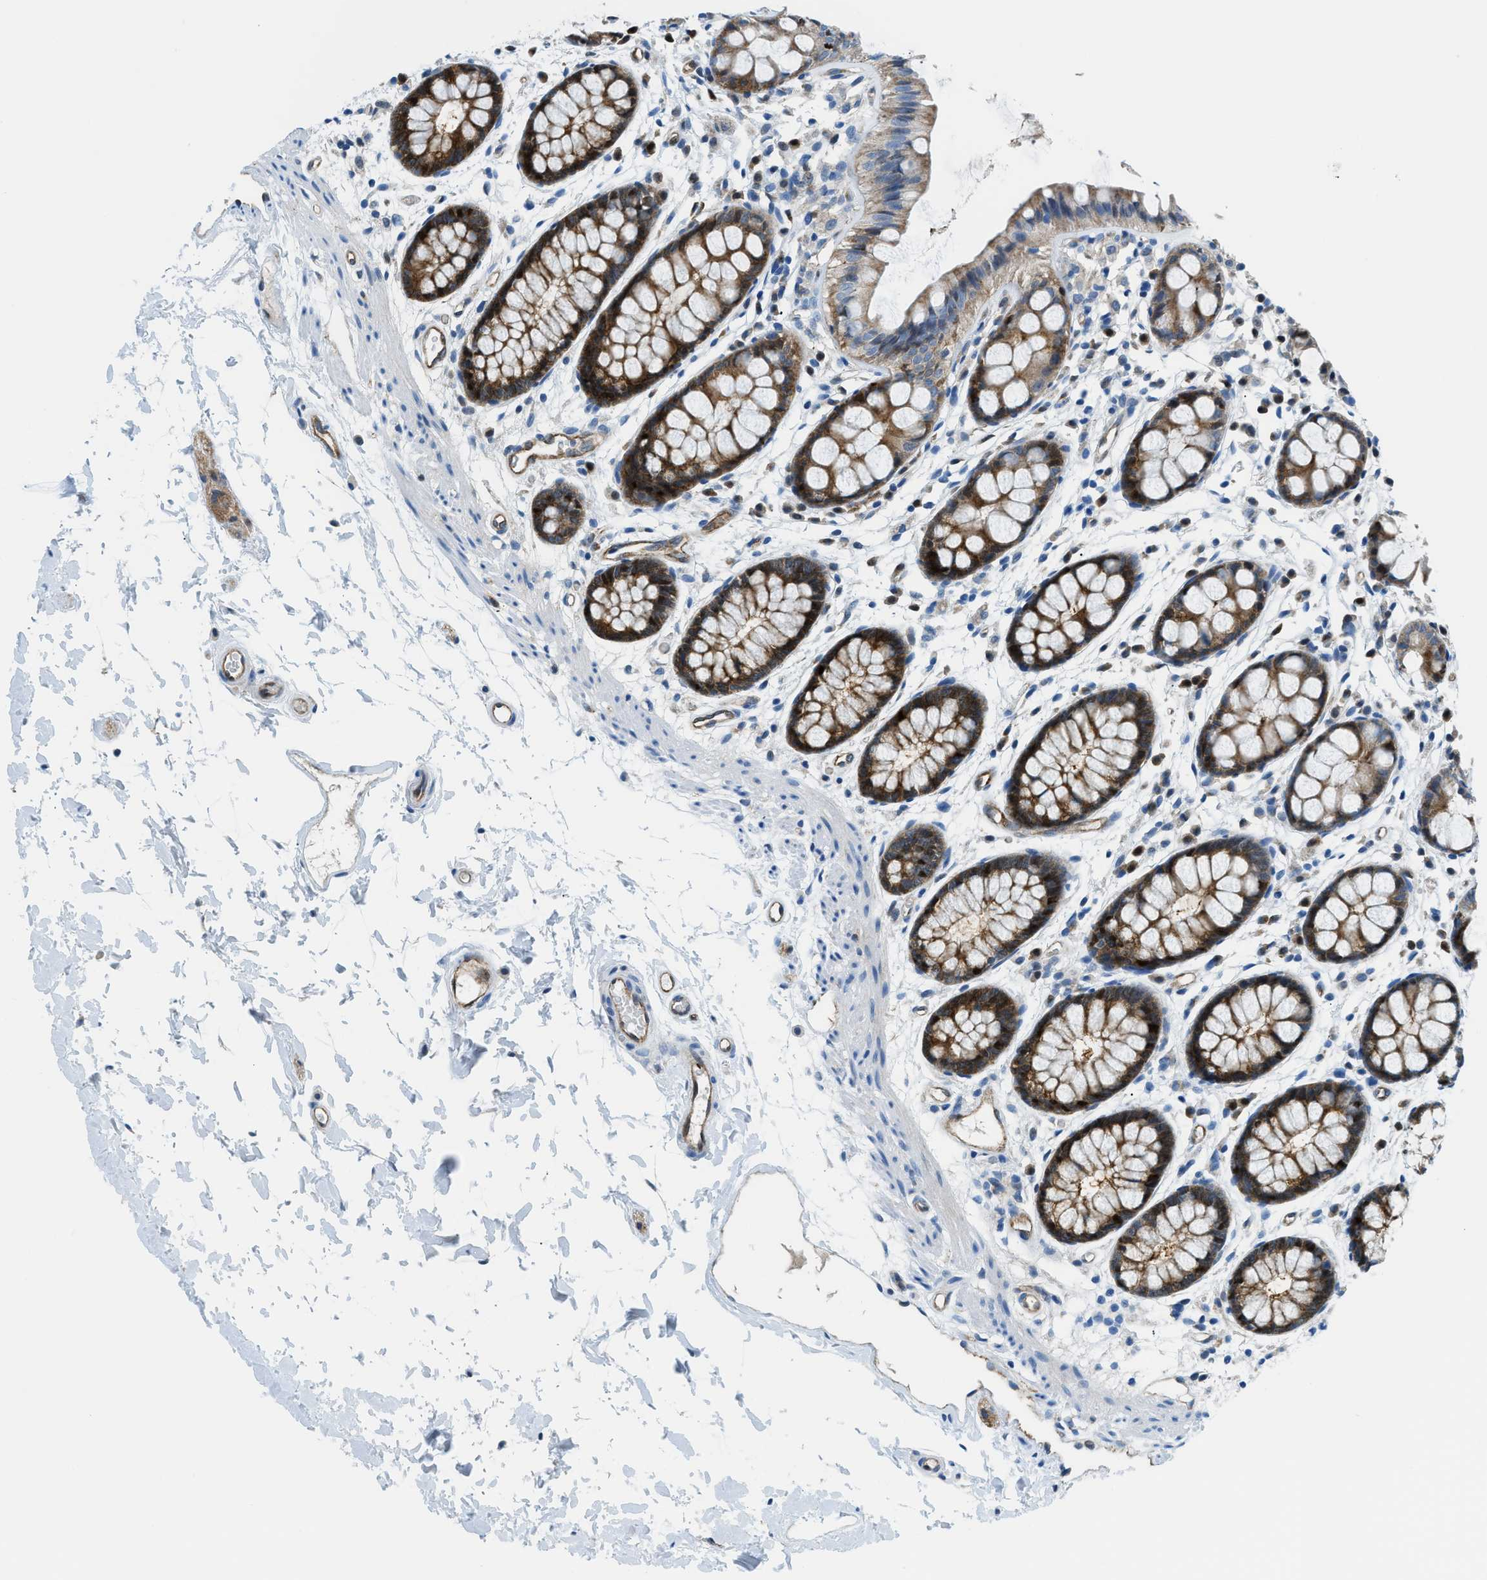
{"staining": {"intensity": "strong", "quantity": ">75%", "location": "cytoplasmic/membranous,nuclear"}, "tissue": "rectum", "cell_type": "Glandular cells", "image_type": "normal", "snomed": [{"axis": "morphology", "description": "Normal tissue, NOS"}, {"axis": "topography", "description": "Rectum"}], "caption": "Immunohistochemistry (IHC) image of benign rectum: rectum stained using immunohistochemistry demonstrates high levels of strong protein expression localized specifically in the cytoplasmic/membranous,nuclear of glandular cells, appearing as a cytoplasmic/membranous,nuclear brown color.", "gene": "YWHAE", "patient": {"sex": "female", "age": 66}}